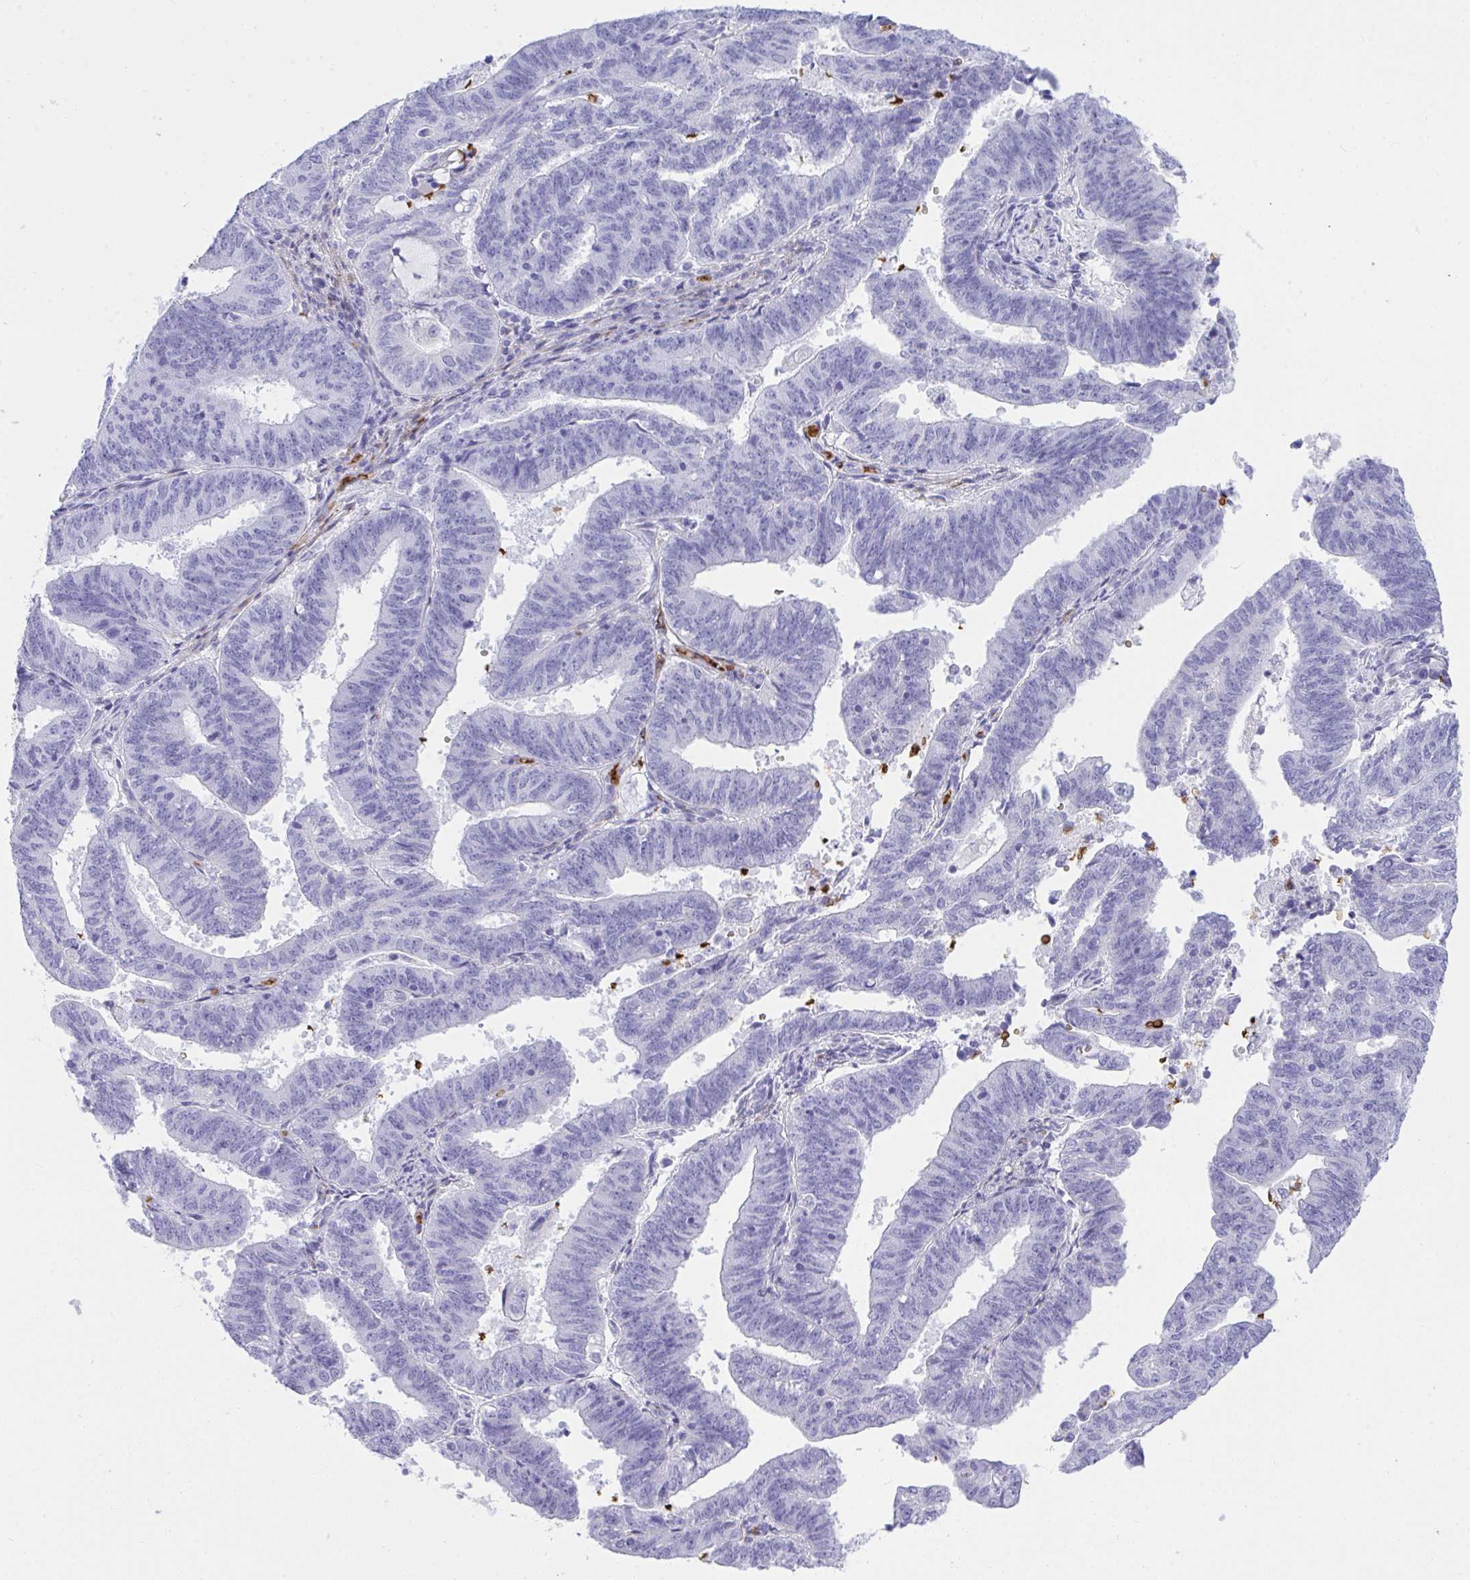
{"staining": {"intensity": "negative", "quantity": "none", "location": "none"}, "tissue": "endometrial cancer", "cell_type": "Tumor cells", "image_type": "cancer", "snomed": [{"axis": "morphology", "description": "Adenocarcinoma, NOS"}, {"axis": "topography", "description": "Endometrium"}], "caption": "Immunohistochemistry (IHC) image of neoplastic tissue: human adenocarcinoma (endometrial) stained with DAB displays no significant protein expression in tumor cells.", "gene": "ANK1", "patient": {"sex": "female", "age": 82}}